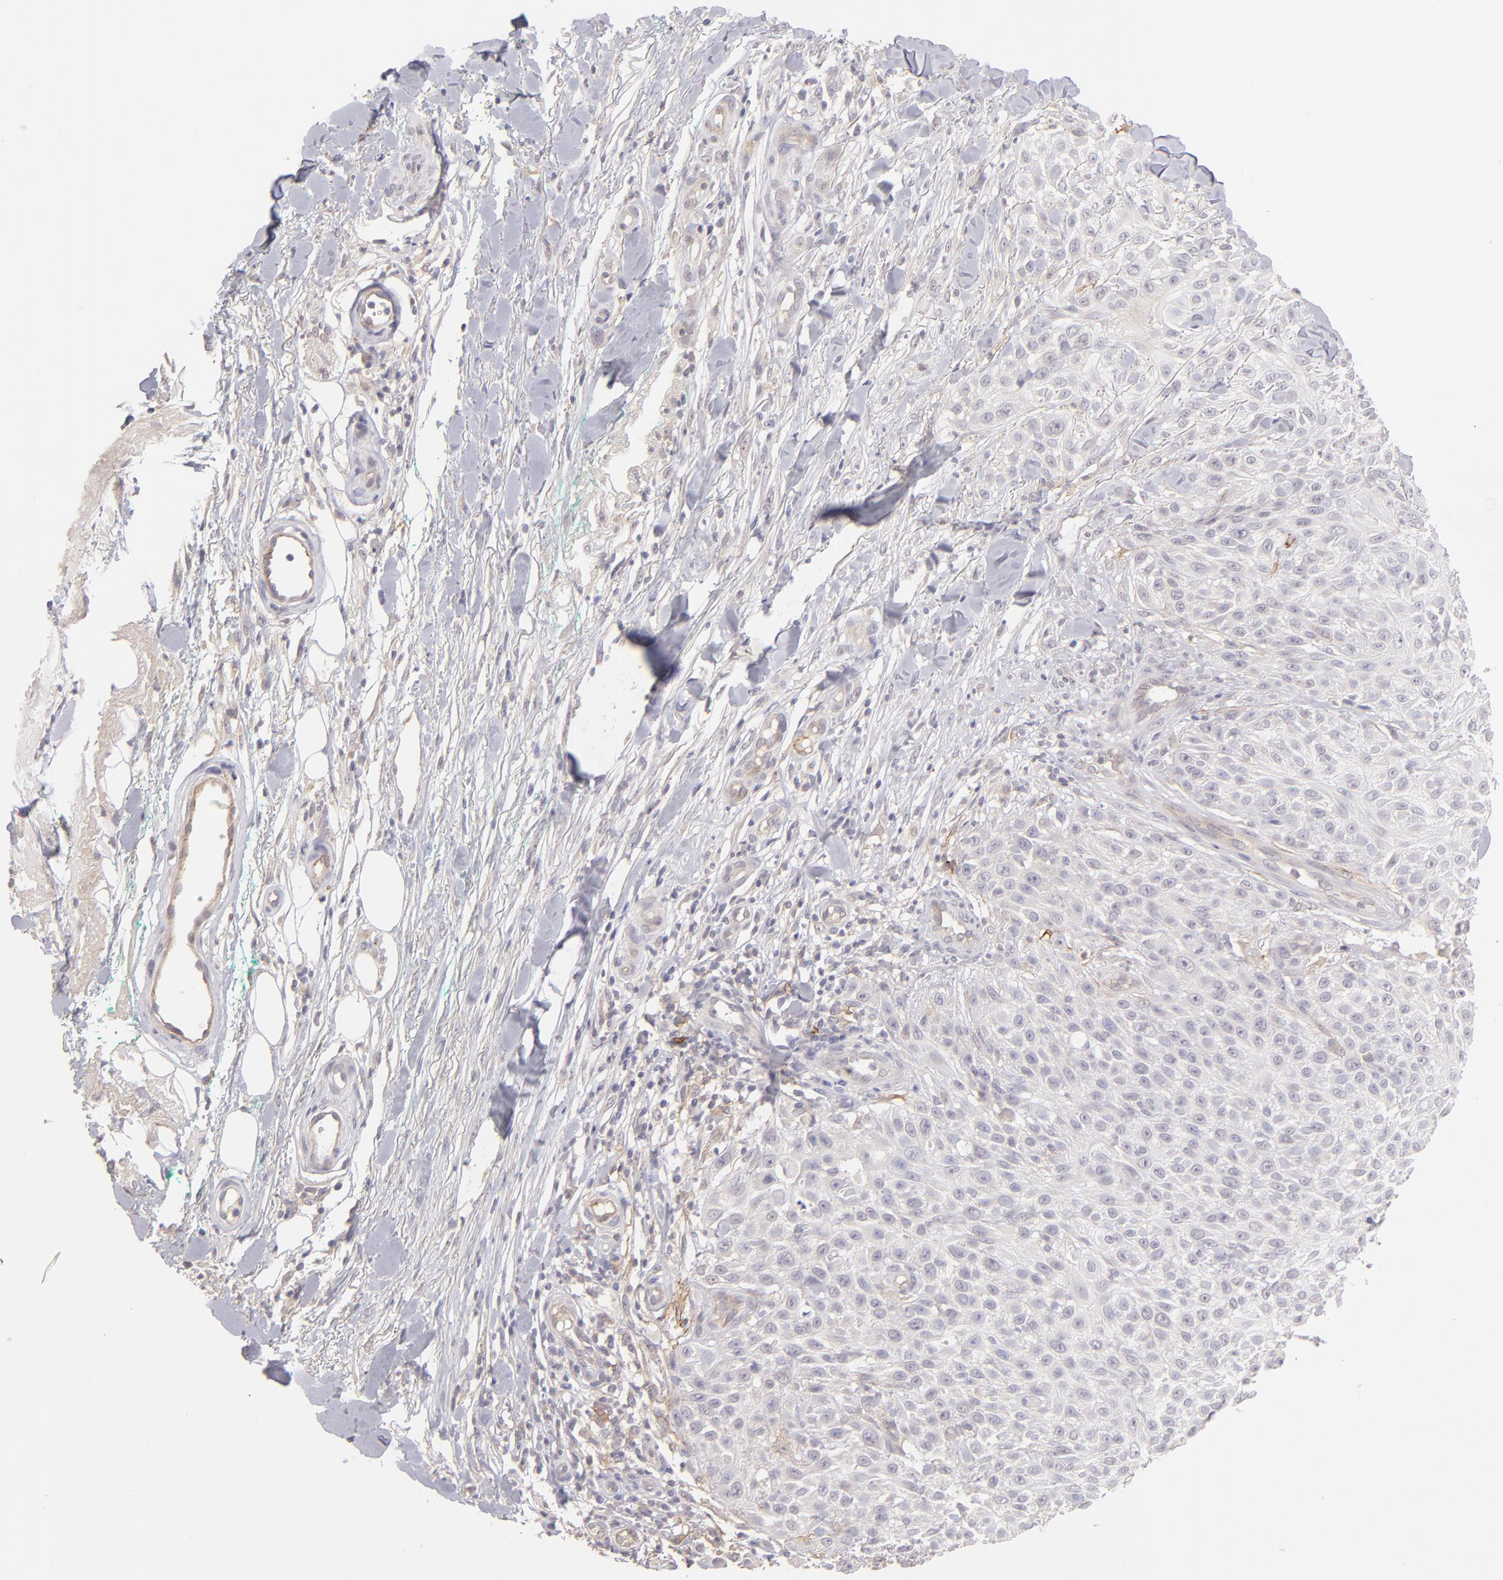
{"staining": {"intensity": "negative", "quantity": "none", "location": "none"}, "tissue": "skin cancer", "cell_type": "Tumor cells", "image_type": "cancer", "snomed": [{"axis": "morphology", "description": "Squamous cell carcinoma, NOS"}, {"axis": "topography", "description": "Skin"}], "caption": "Image shows no protein expression in tumor cells of skin cancer (squamous cell carcinoma) tissue. The staining was performed using DAB to visualize the protein expression in brown, while the nuclei were stained in blue with hematoxylin (Magnification: 20x).", "gene": "THBD", "patient": {"sex": "female", "age": 42}}